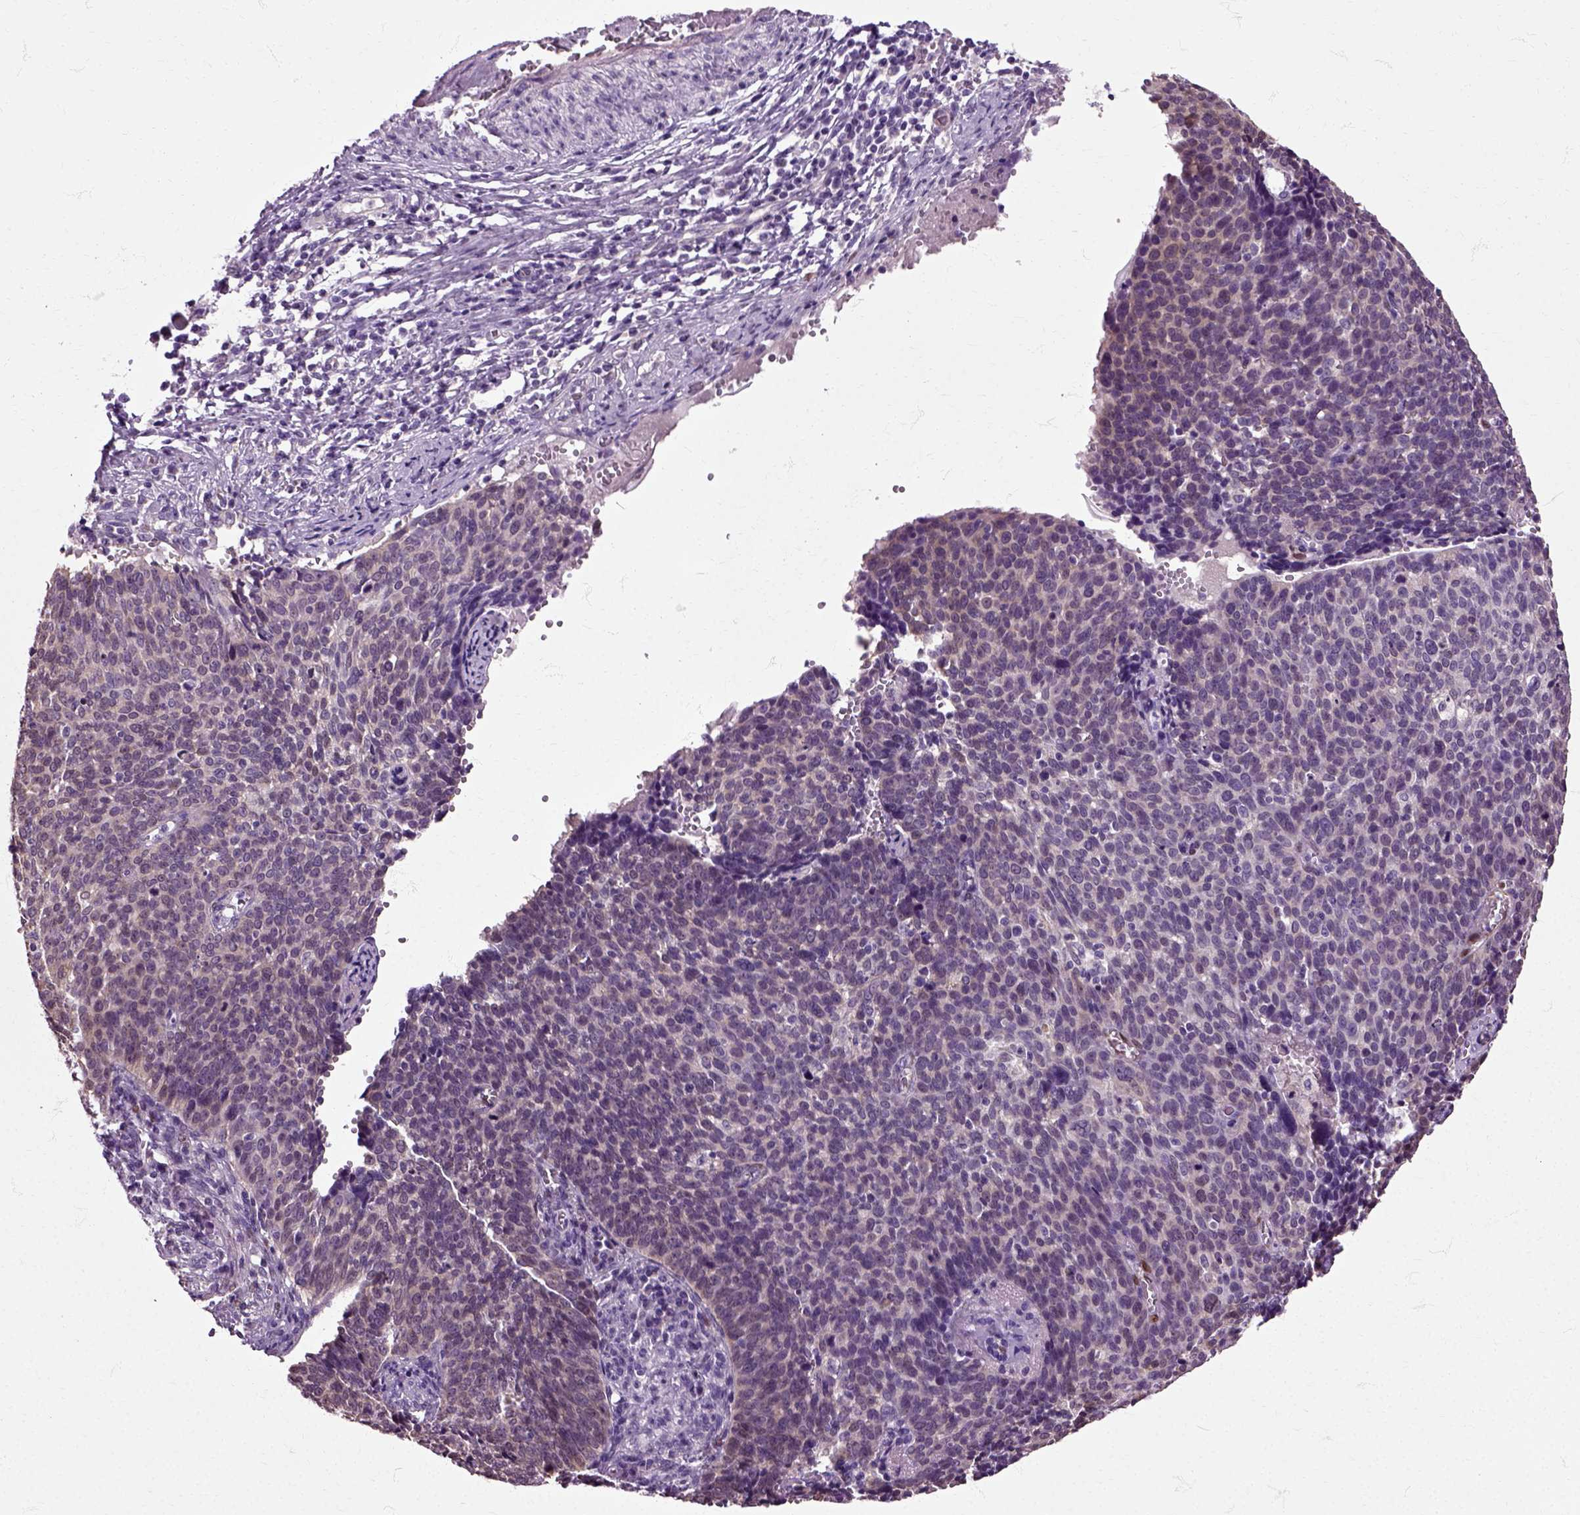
{"staining": {"intensity": "moderate", "quantity": "<25%", "location": "cytoplasmic/membranous"}, "tissue": "cervical cancer", "cell_type": "Tumor cells", "image_type": "cancer", "snomed": [{"axis": "morphology", "description": "Normal tissue, NOS"}, {"axis": "morphology", "description": "Squamous cell carcinoma, NOS"}, {"axis": "topography", "description": "Cervix"}], "caption": "IHC (DAB) staining of human cervical cancer (squamous cell carcinoma) demonstrates moderate cytoplasmic/membranous protein expression in approximately <25% of tumor cells.", "gene": "HSPA2", "patient": {"sex": "female", "age": 39}}